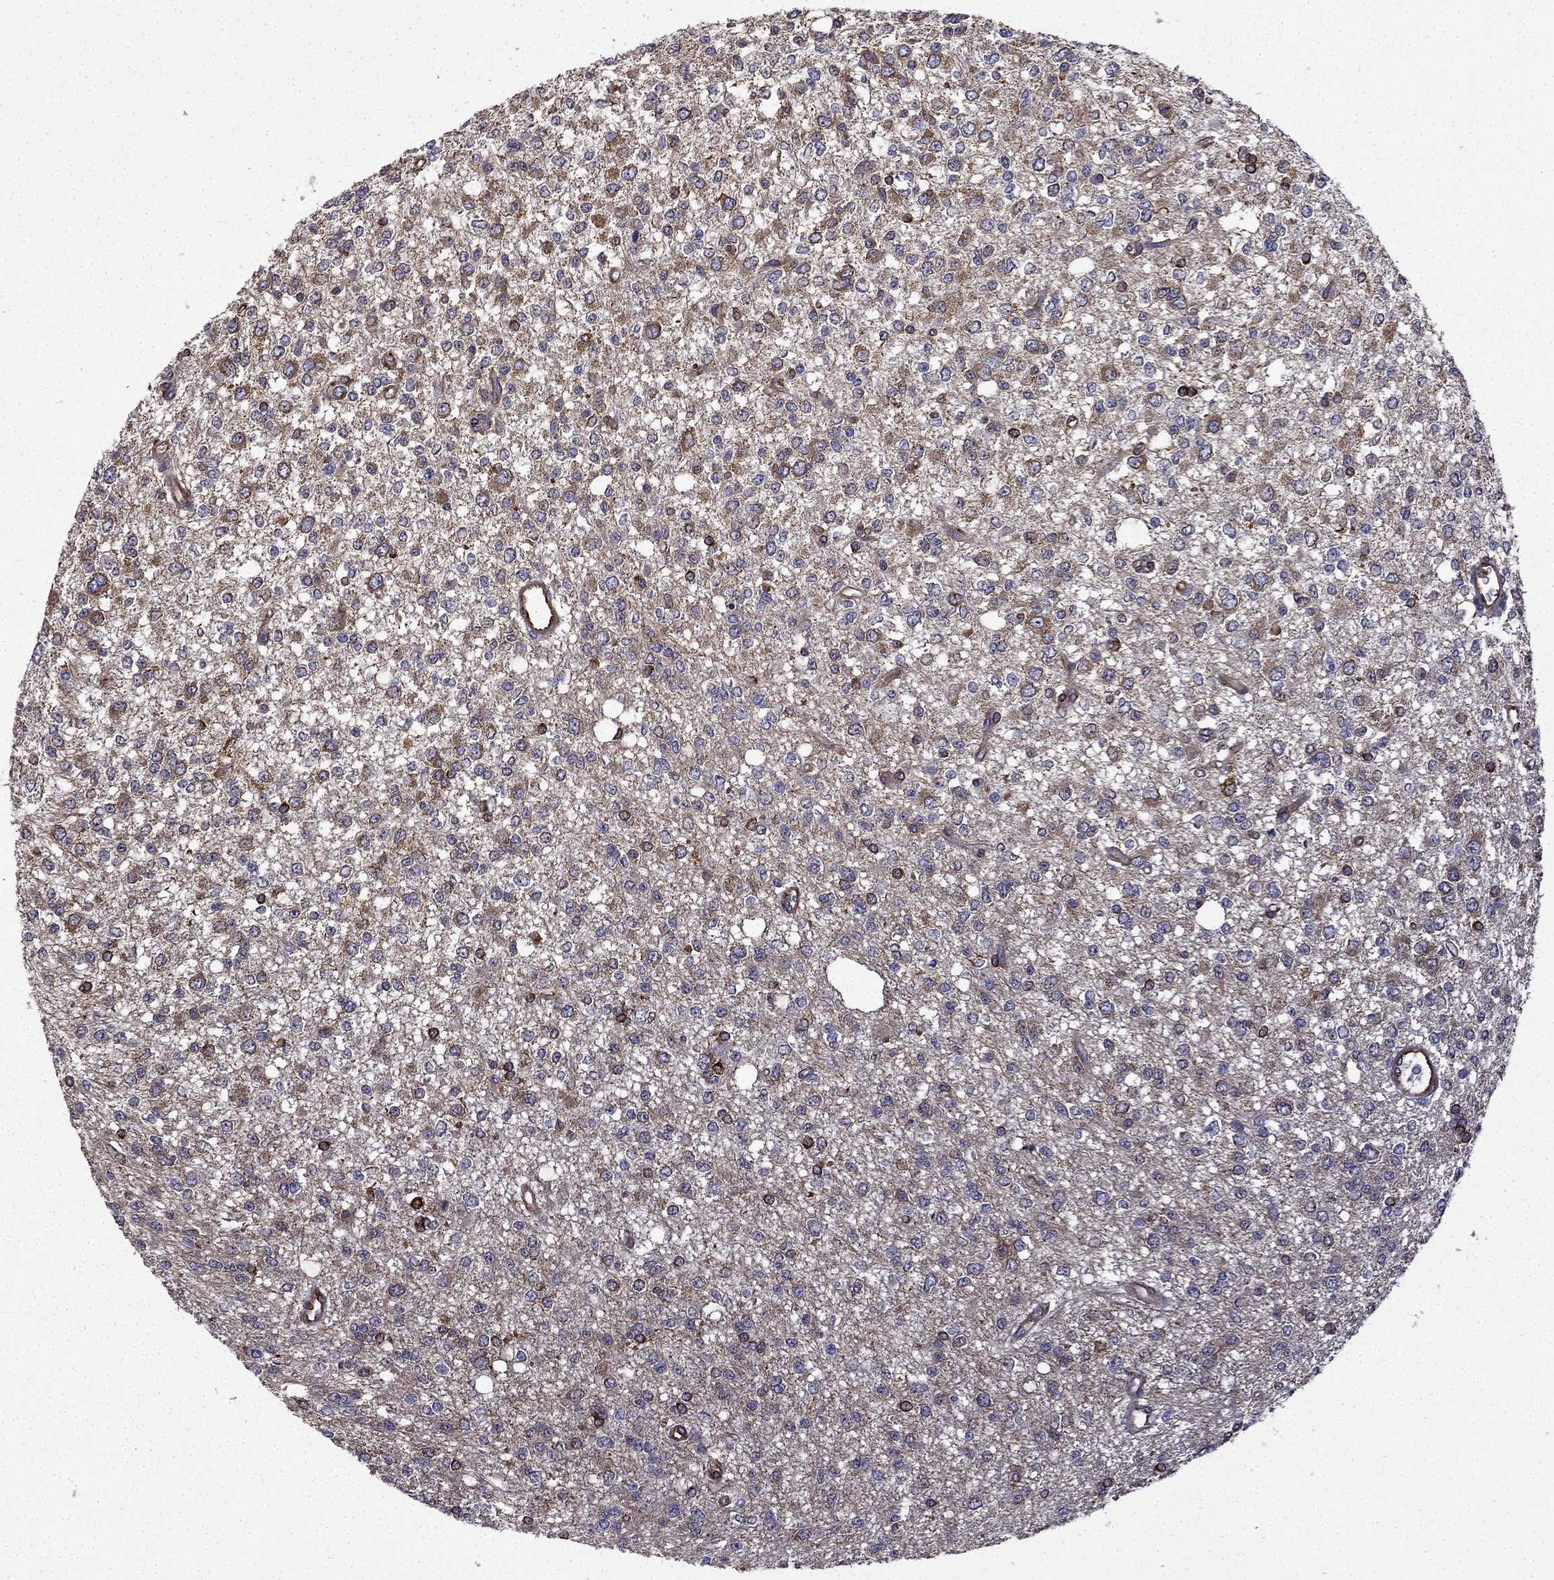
{"staining": {"intensity": "negative", "quantity": "none", "location": "none"}, "tissue": "glioma", "cell_type": "Tumor cells", "image_type": "cancer", "snomed": [{"axis": "morphology", "description": "Glioma, malignant, Low grade"}, {"axis": "topography", "description": "Brain"}], "caption": "High magnification brightfield microscopy of glioma stained with DAB (3,3'-diaminobenzidine) (brown) and counterstained with hematoxylin (blue): tumor cells show no significant staining. (Stains: DAB (3,3'-diaminobenzidine) IHC with hematoxylin counter stain, Microscopy: brightfield microscopy at high magnification).", "gene": "MAP4", "patient": {"sex": "male", "age": 67}}